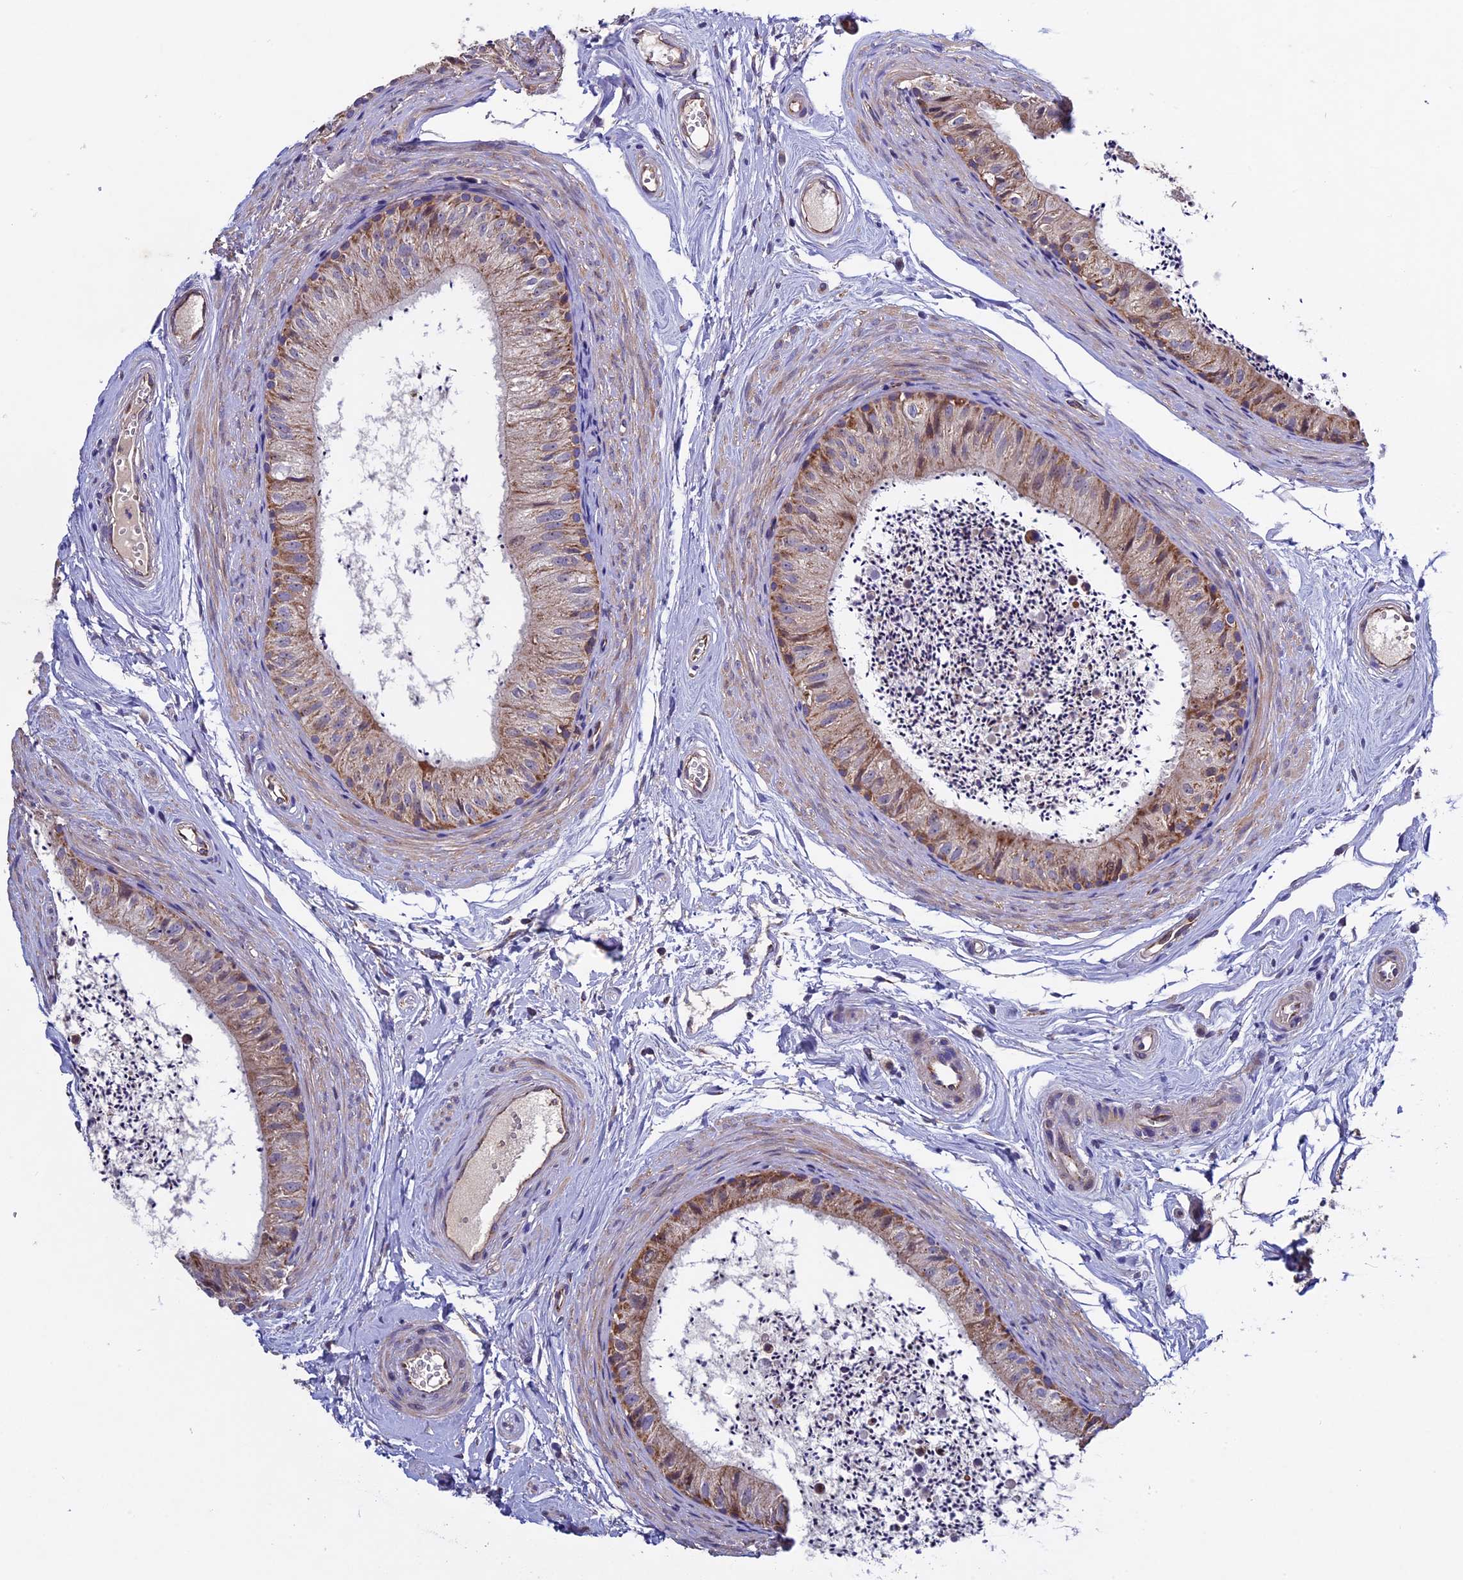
{"staining": {"intensity": "moderate", "quantity": "25%-75%", "location": "cytoplasmic/membranous"}, "tissue": "epididymis", "cell_type": "Glandular cells", "image_type": "normal", "snomed": [{"axis": "morphology", "description": "Normal tissue, NOS"}, {"axis": "topography", "description": "Epididymis"}], "caption": "Approximately 25%-75% of glandular cells in normal human epididymis show moderate cytoplasmic/membranous protein staining as visualized by brown immunohistochemical staining.", "gene": "RNF17", "patient": {"sex": "male", "age": 56}}